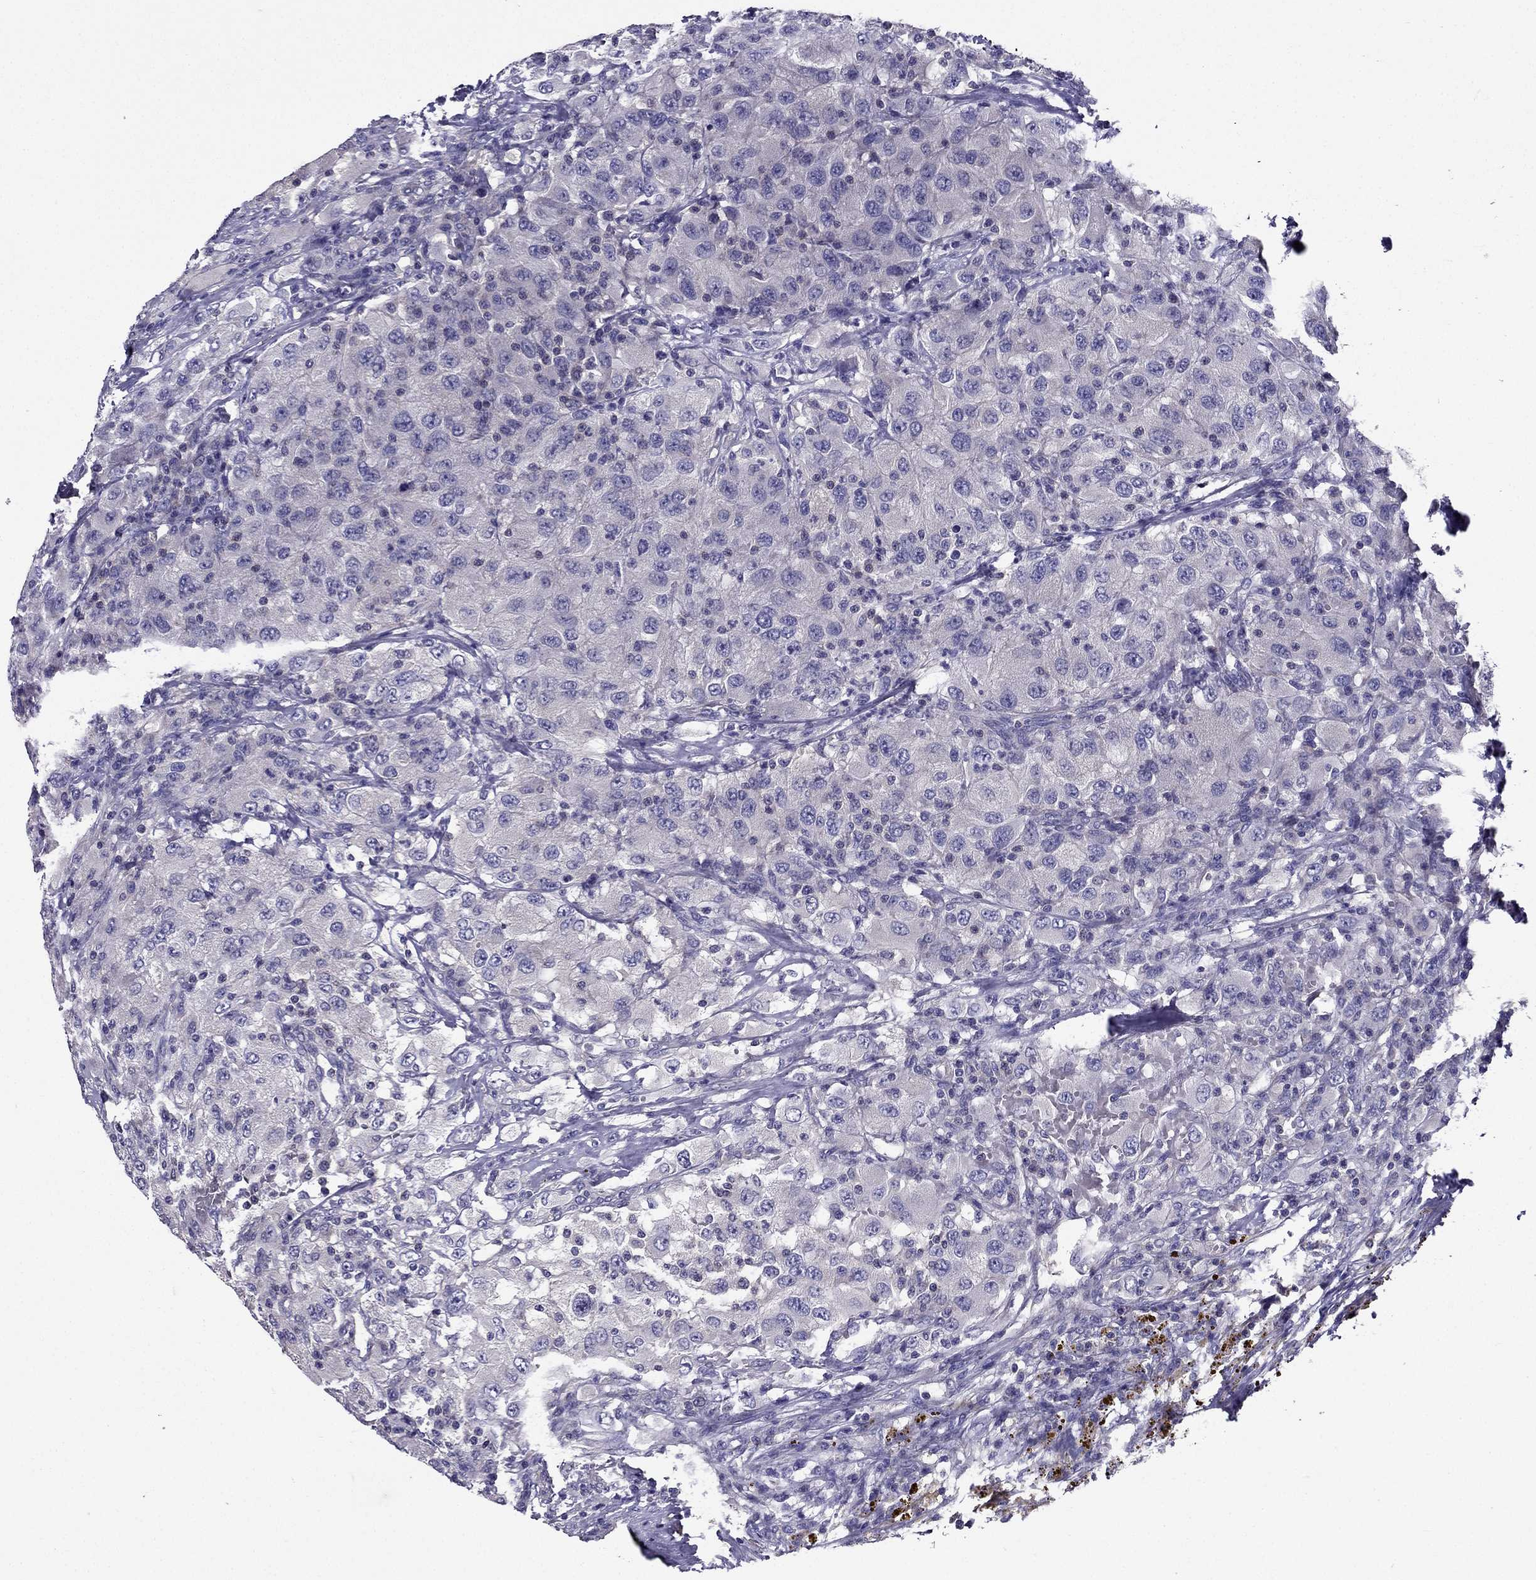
{"staining": {"intensity": "negative", "quantity": "none", "location": "none"}, "tissue": "renal cancer", "cell_type": "Tumor cells", "image_type": "cancer", "snomed": [{"axis": "morphology", "description": "Adenocarcinoma, NOS"}, {"axis": "topography", "description": "Kidney"}], "caption": "DAB immunohistochemical staining of human renal cancer reveals no significant expression in tumor cells. (Immunohistochemistry, brightfield microscopy, high magnification).", "gene": "AAK1", "patient": {"sex": "female", "age": 67}}